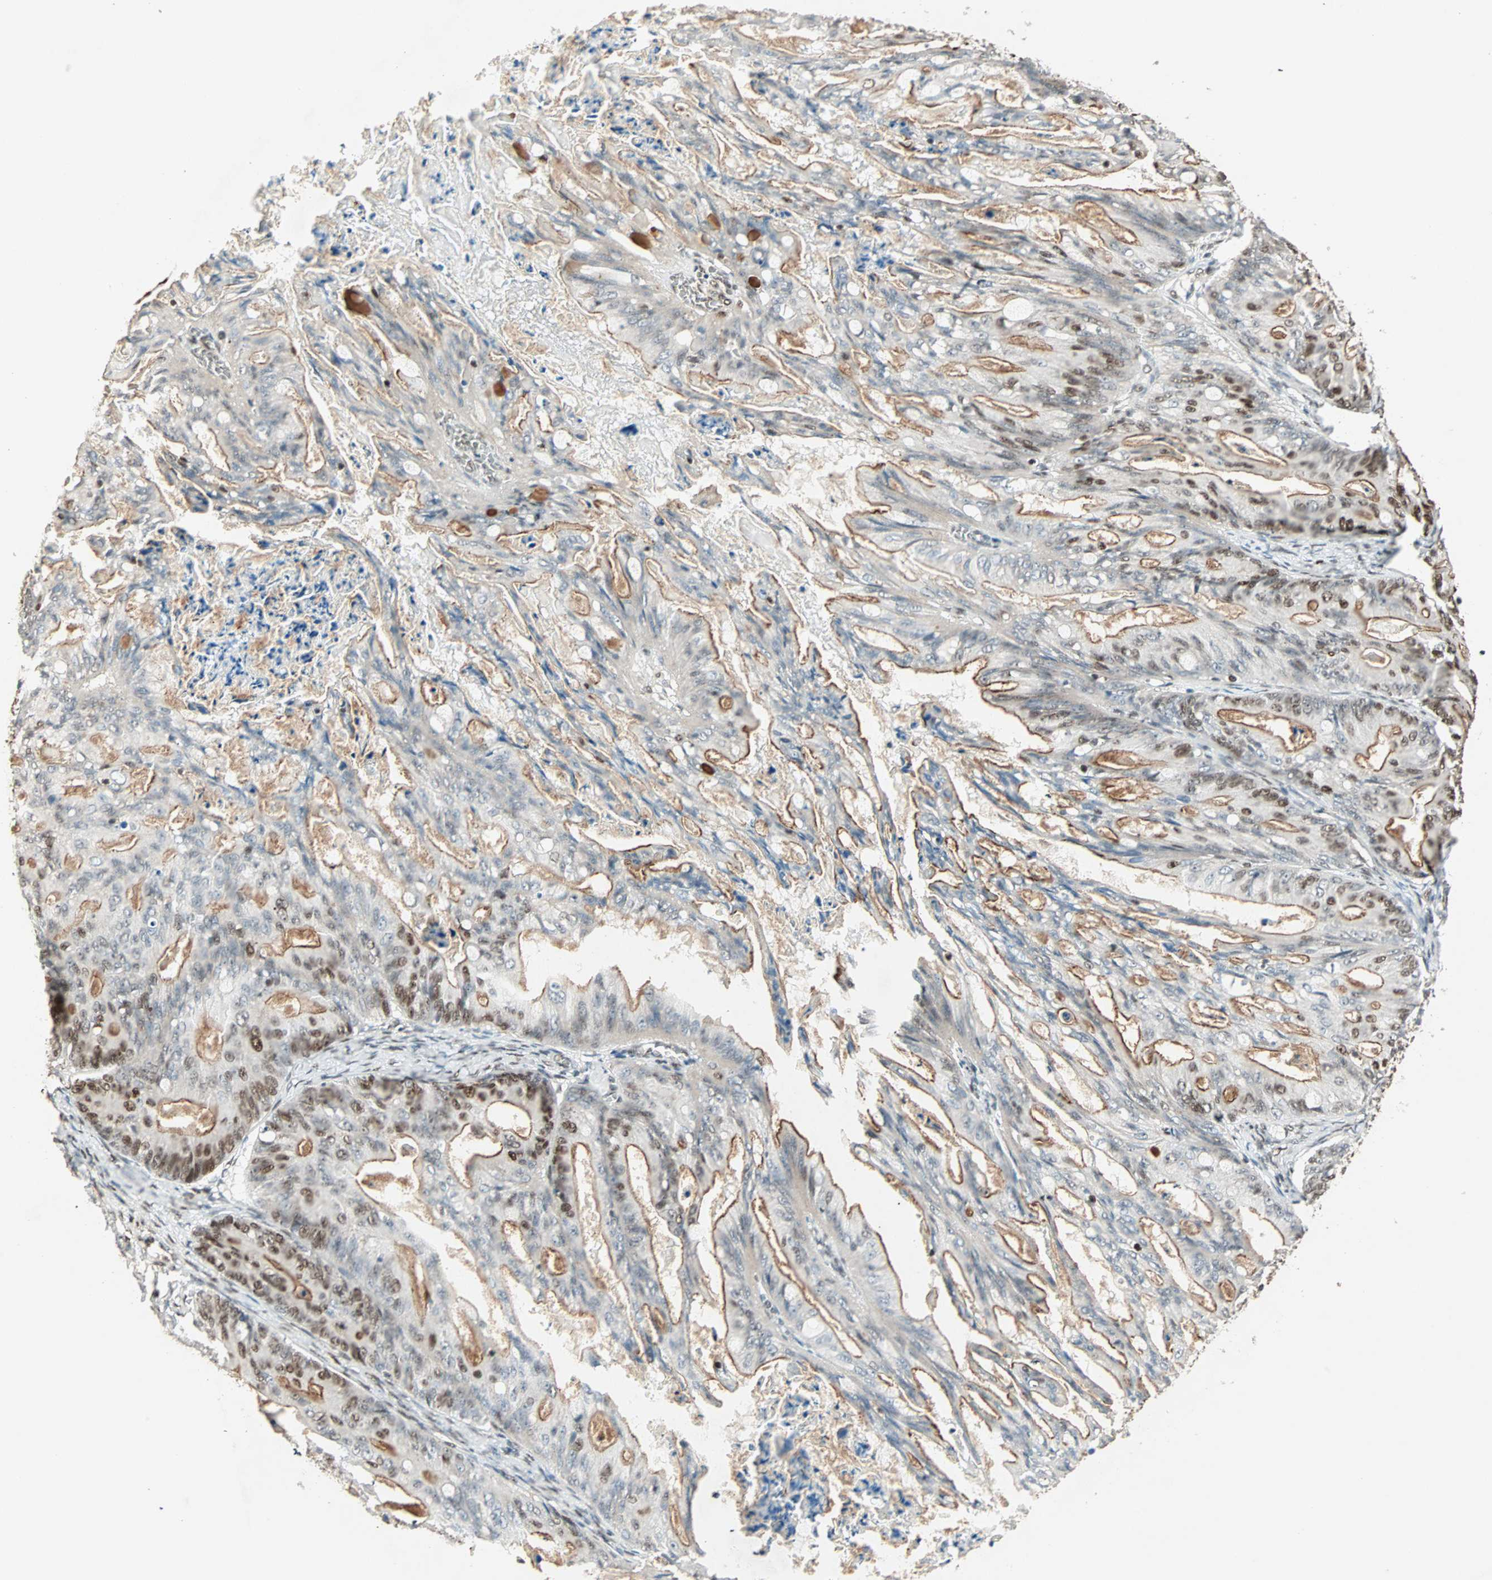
{"staining": {"intensity": "moderate", "quantity": "25%-75%", "location": "cytoplasmic/membranous,nuclear"}, "tissue": "ovarian cancer", "cell_type": "Tumor cells", "image_type": "cancer", "snomed": [{"axis": "morphology", "description": "Cystadenocarcinoma, mucinous, NOS"}, {"axis": "topography", "description": "Ovary"}], "caption": "Immunohistochemistry (IHC) histopathology image of neoplastic tissue: ovarian cancer stained using IHC shows medium levels of moderate protein expression localized specifically in the cytoplasmic/membranous and nuclear of tumor cells, appearing as a cytoplasmic/membranous and nuclear brown color.", "gene": "MDC1", "patient": {"sex": "female", "age": 37}}